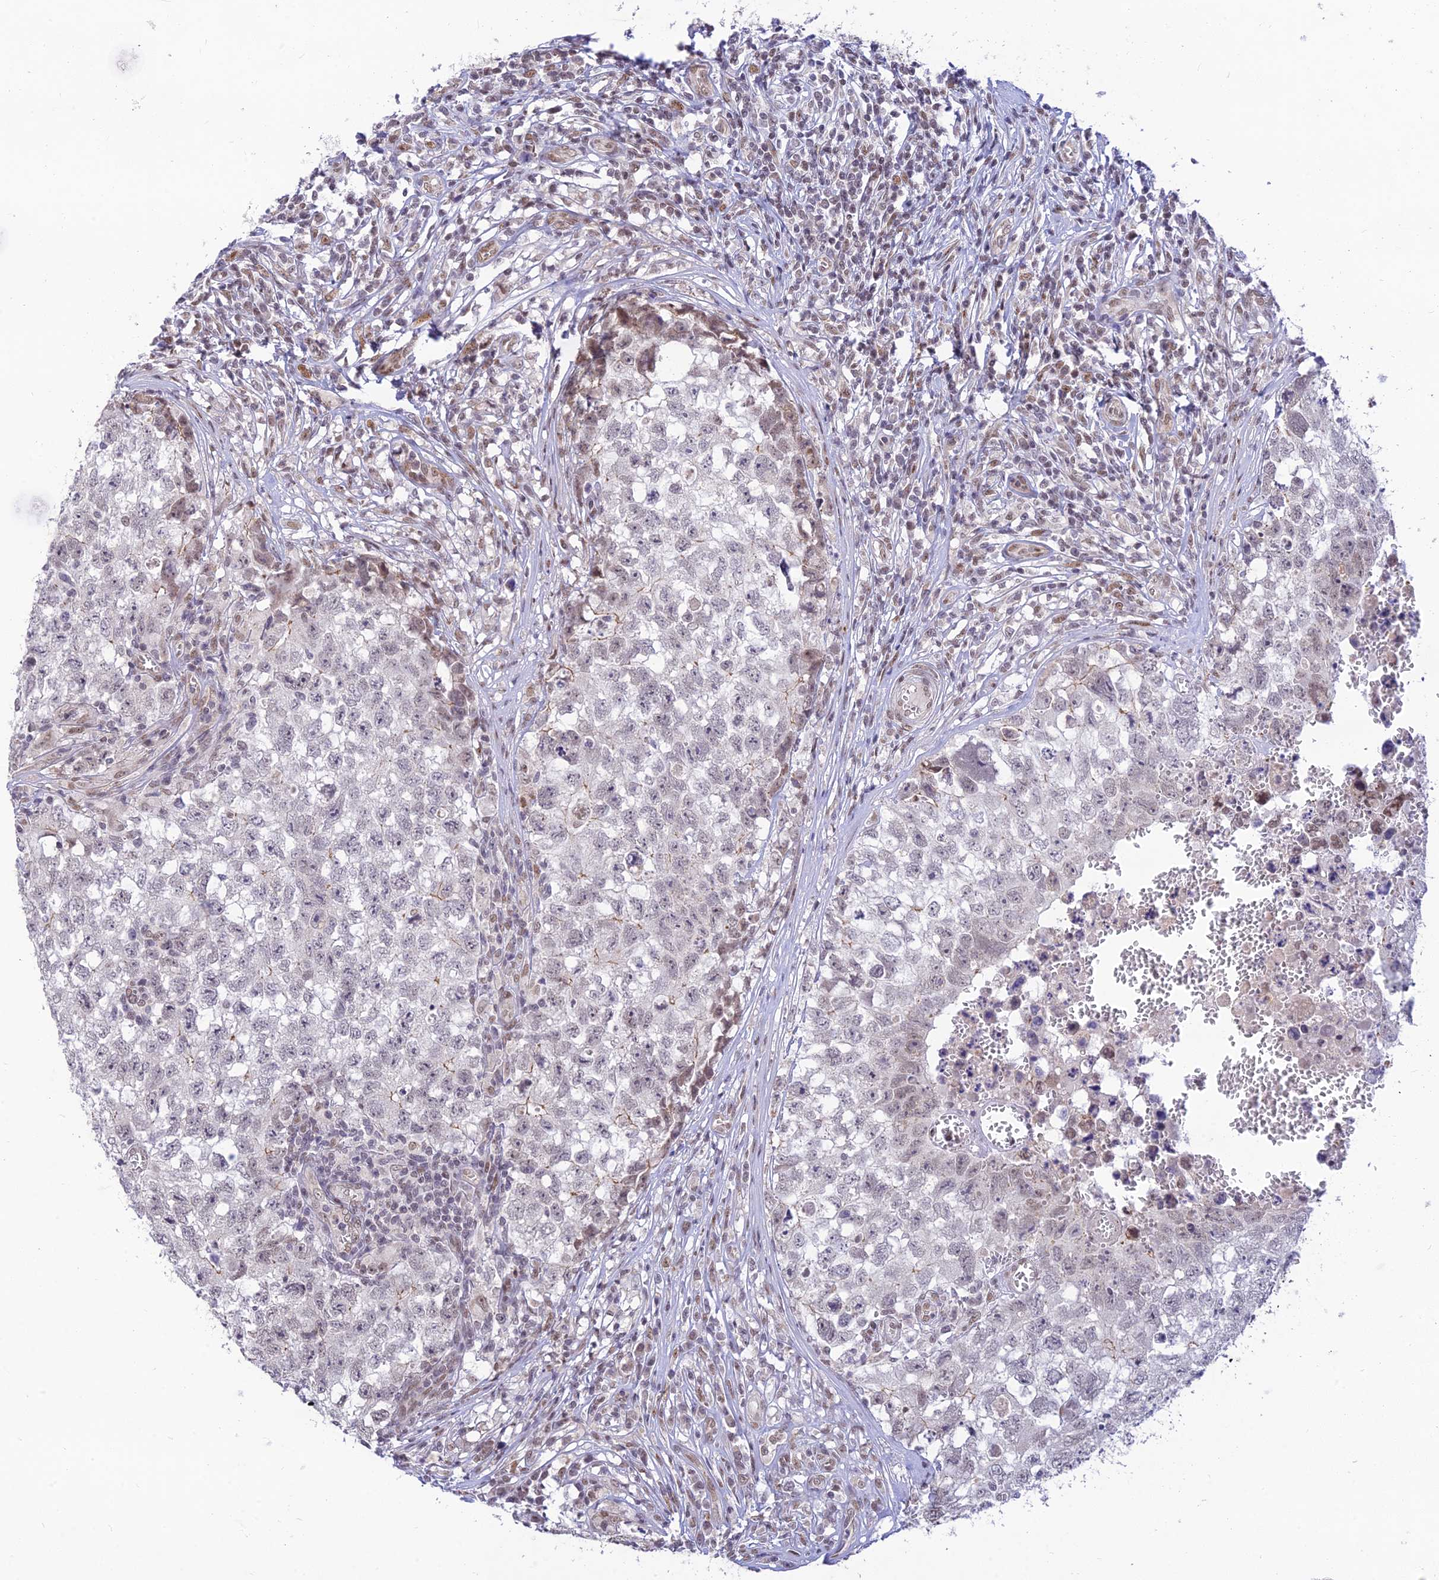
{"staining": {"intensity": "weak", "quantity": "<25%", "location": "nuclear"}, "tissue": "testis cancer", "cell_type": "Tumor cells", "image_type": "cancer", "snomed": [{"axis": "morphology", "description": "Seminoma, NOS"}, {"axis": "morphology", "description": "Carcinoma, Embryonal, NOS"}, {"axis": "topography", "description": "Testis"}], "caption": "Immunohistochemistry image of human testis seminoma stained for a protein (brown), which displays no positivity in tumor cells. (DAB (3,3'-diaminobenzidine) immunohistochemistry (IHC) with hematoxylin counter stain).", "gene": "MICOS13", "patient": {"sex": "male", "age": 29}}